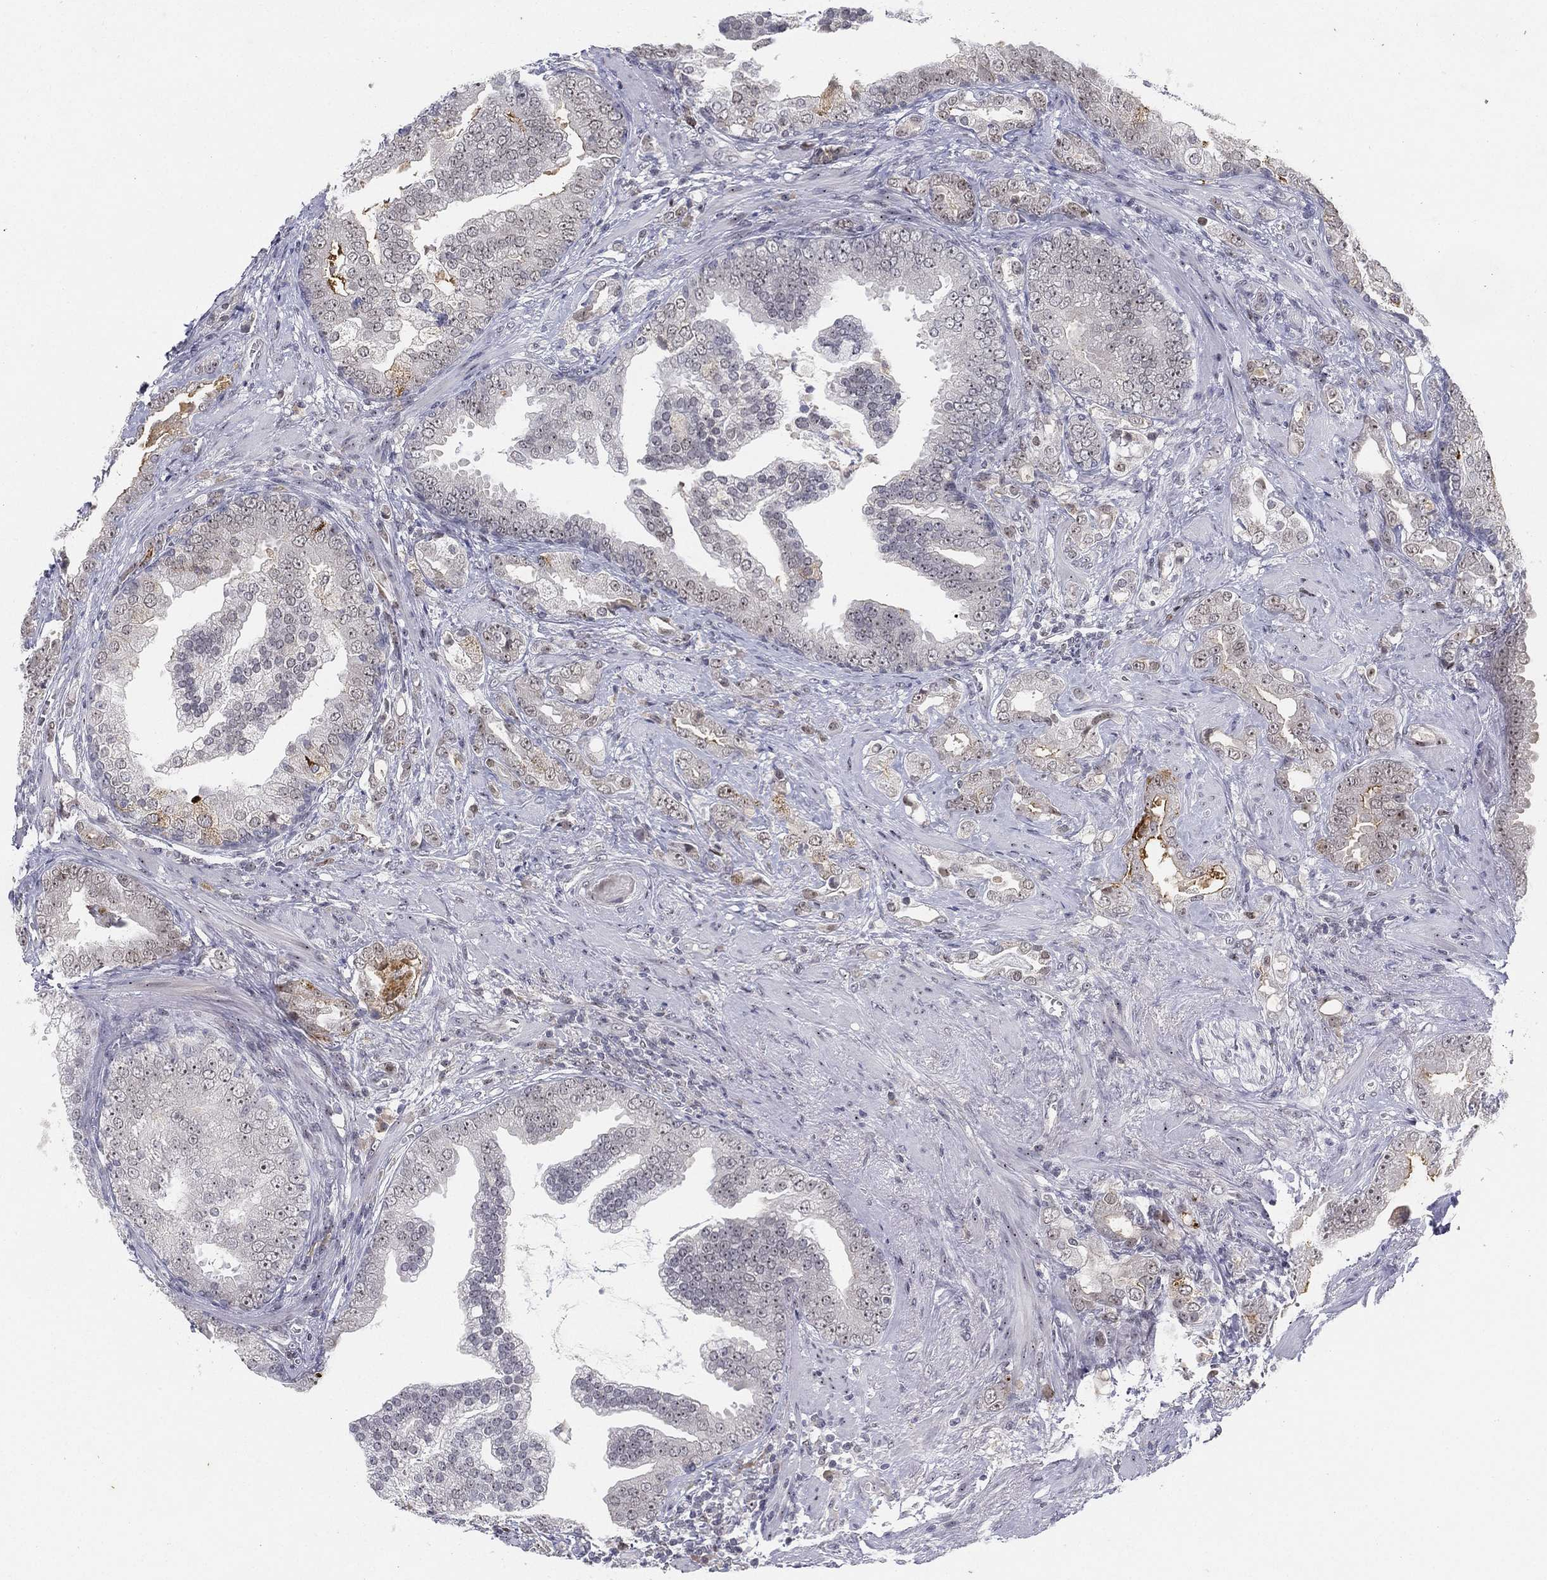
{"staining": {"intensity": "negative", "quantity": "none", "location": "none"}, "tissue": "prostate cancer", "cell_type": "Tumor cells", "image_type": "cancer", "snomed": [{"axis": "morphology", "description": "Adenocarcinoma, NOS"}, {"axis": "topography", "description": "Prostate"}], "caption": "Tumor cells are negative for protein expression in human prostate adenocarcinoma.", "gene": "MS4A8", "patient": {"sex": "male", "age": 57}}